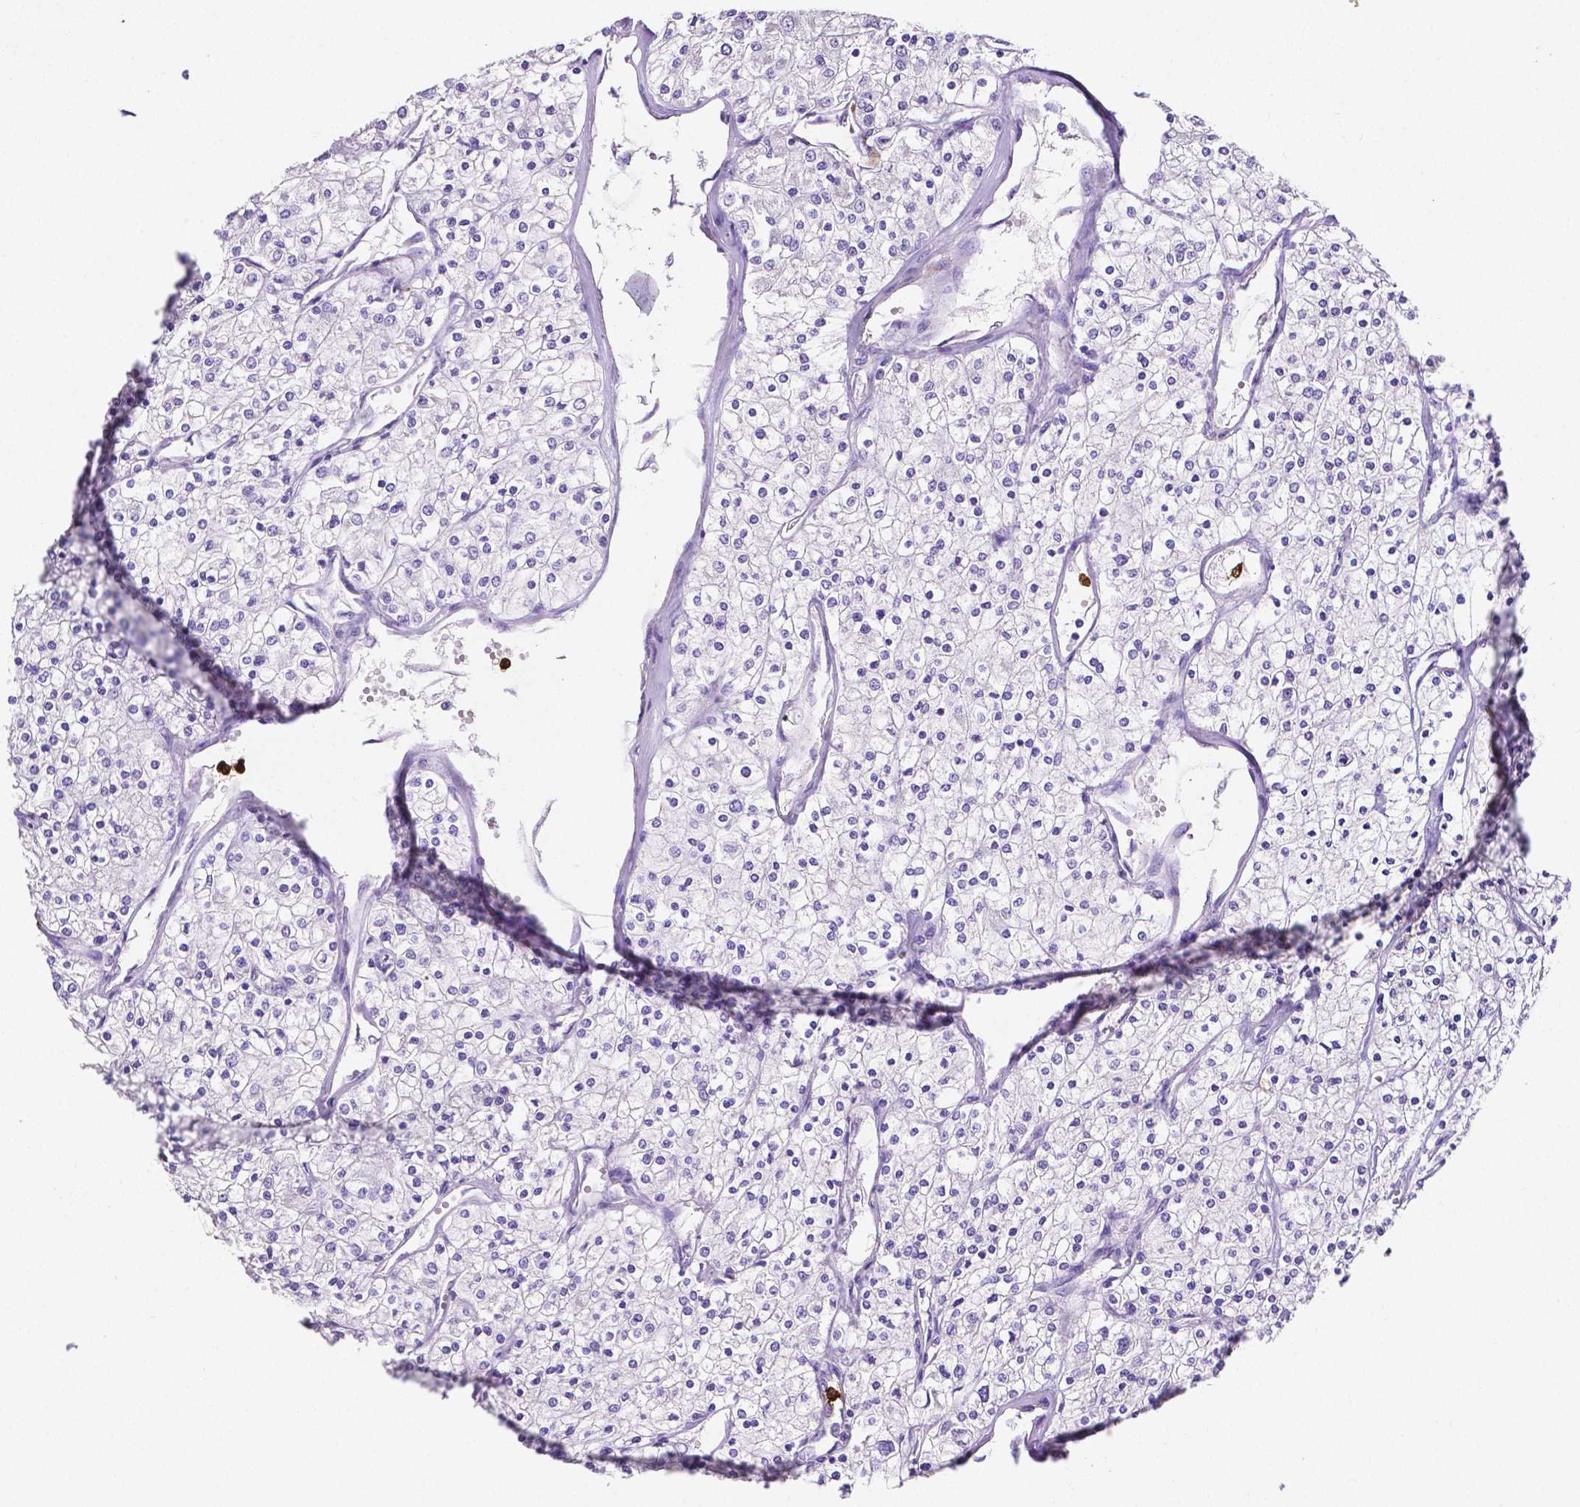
{"staining": {"intensity": "negative", "quantity": "none", "location": "none"}, "tissue": "renal cancer", "cell_type": "Tumor cells", "image_type": "cancer", "snomed": [{"axis": "morphology", "description": "Adenocarcinoma, NOS"}, {"axis": "topography", "description": "Kidney"}], "caption": "Immunohistochemistry of human renal cancer (adenocarcinoma) demonstrates no positivity in tumor cells.", "gene": "MMP9", "patient": {"sex": "male", "age": 80}}